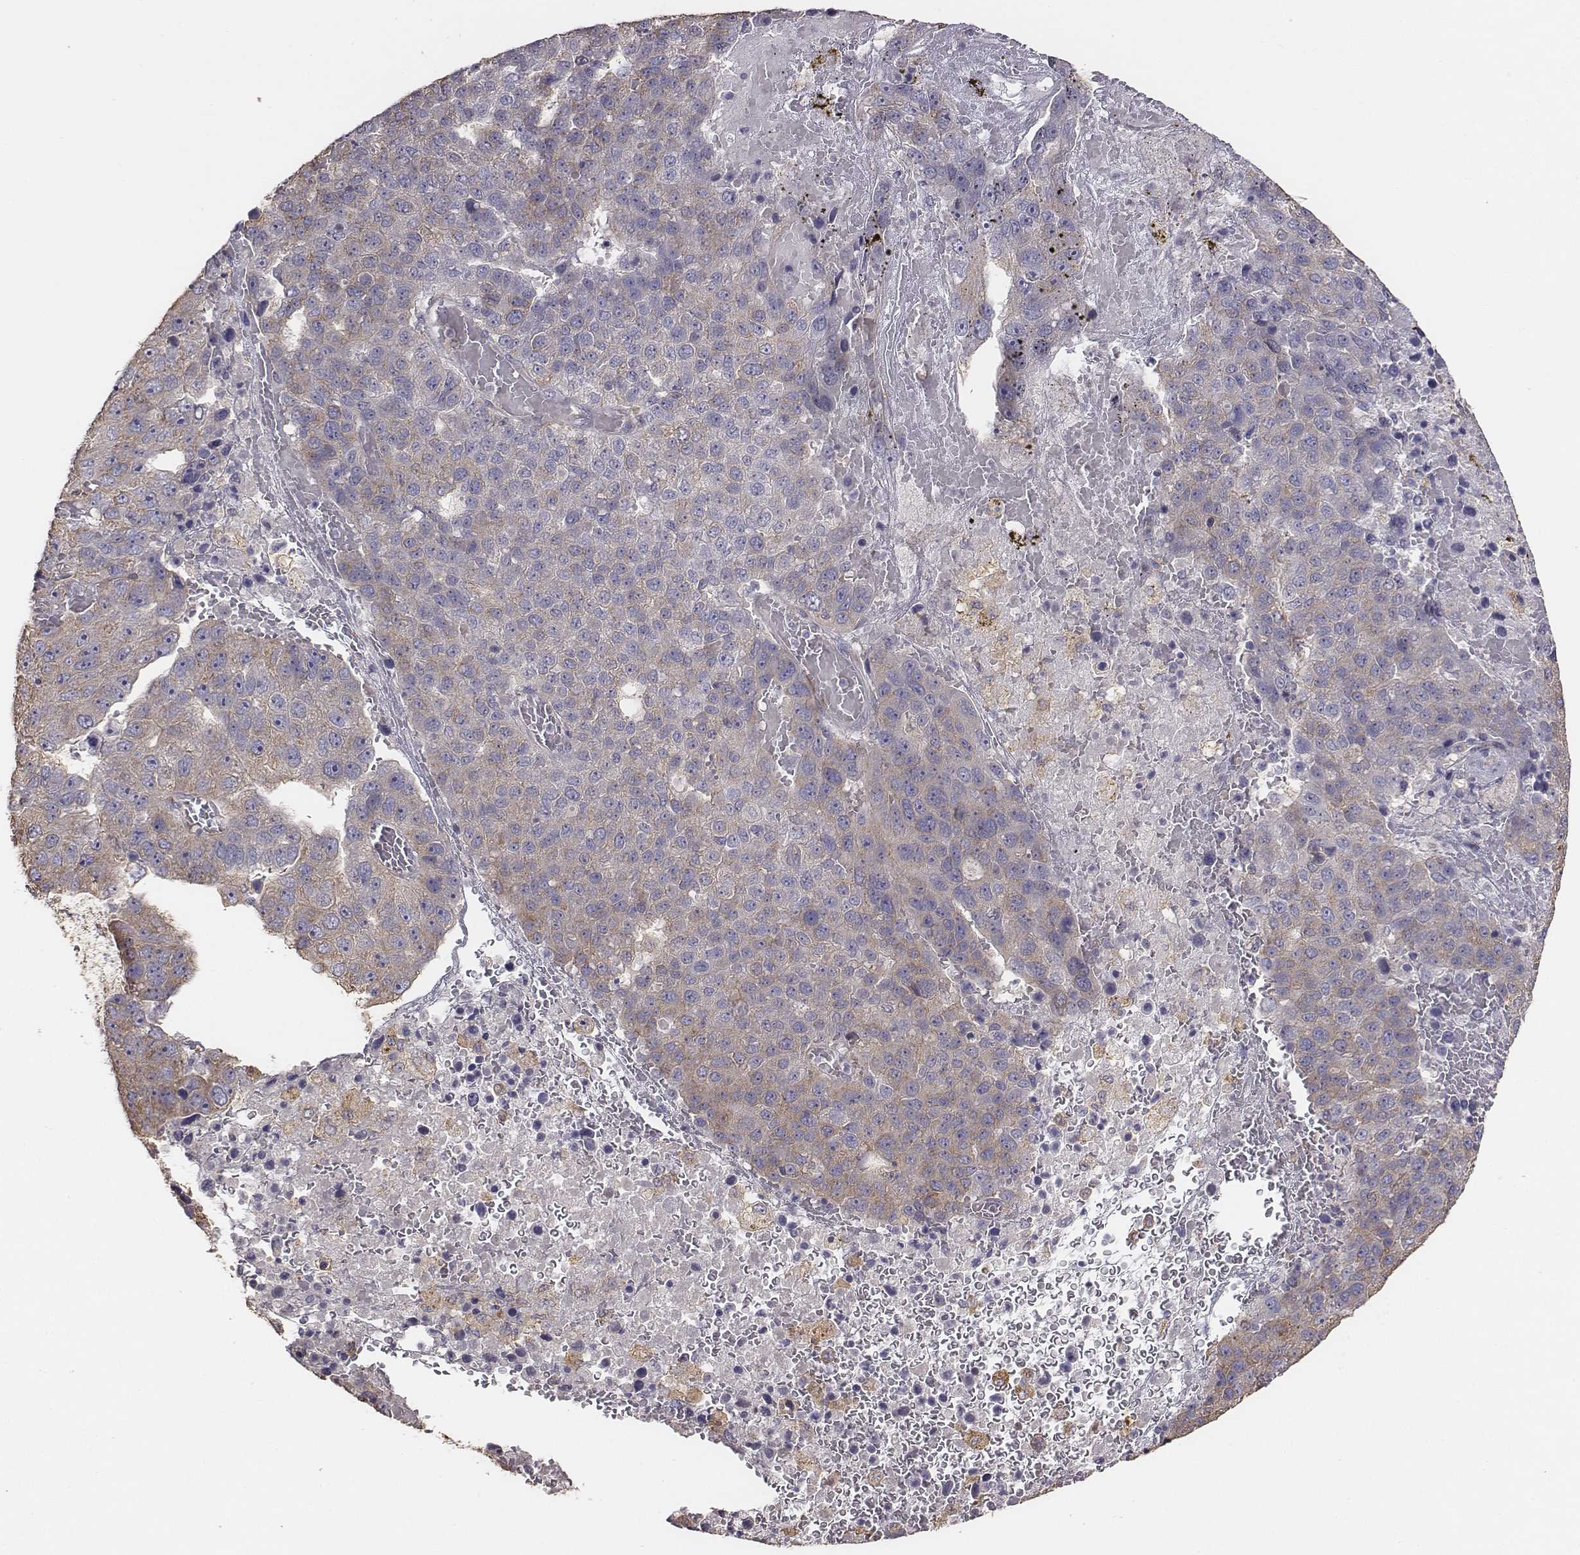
{"staining": {"intensity": "moderate", "quantity": ">75%", "location": "cytoplasmic/membranous"}, "tissue": "pancreatic cancer", "cell_type": "Tumor cells", "image_type": "cancer", "snomed": [{"axis": "morphology", "description": "Adenocarcinoma, NOS"}, {"axis": "topography", "description": "Pancreas"}], "caption": "A micrograph showing moderate cytoplasmic/membranous staining in about >75% of tumor cells in pancreatic adenocarcinoma, as visualized by brown immunohistochemical staining.", "gene": "AP1B1", "patient": {"sex": "female", "age": 61}}